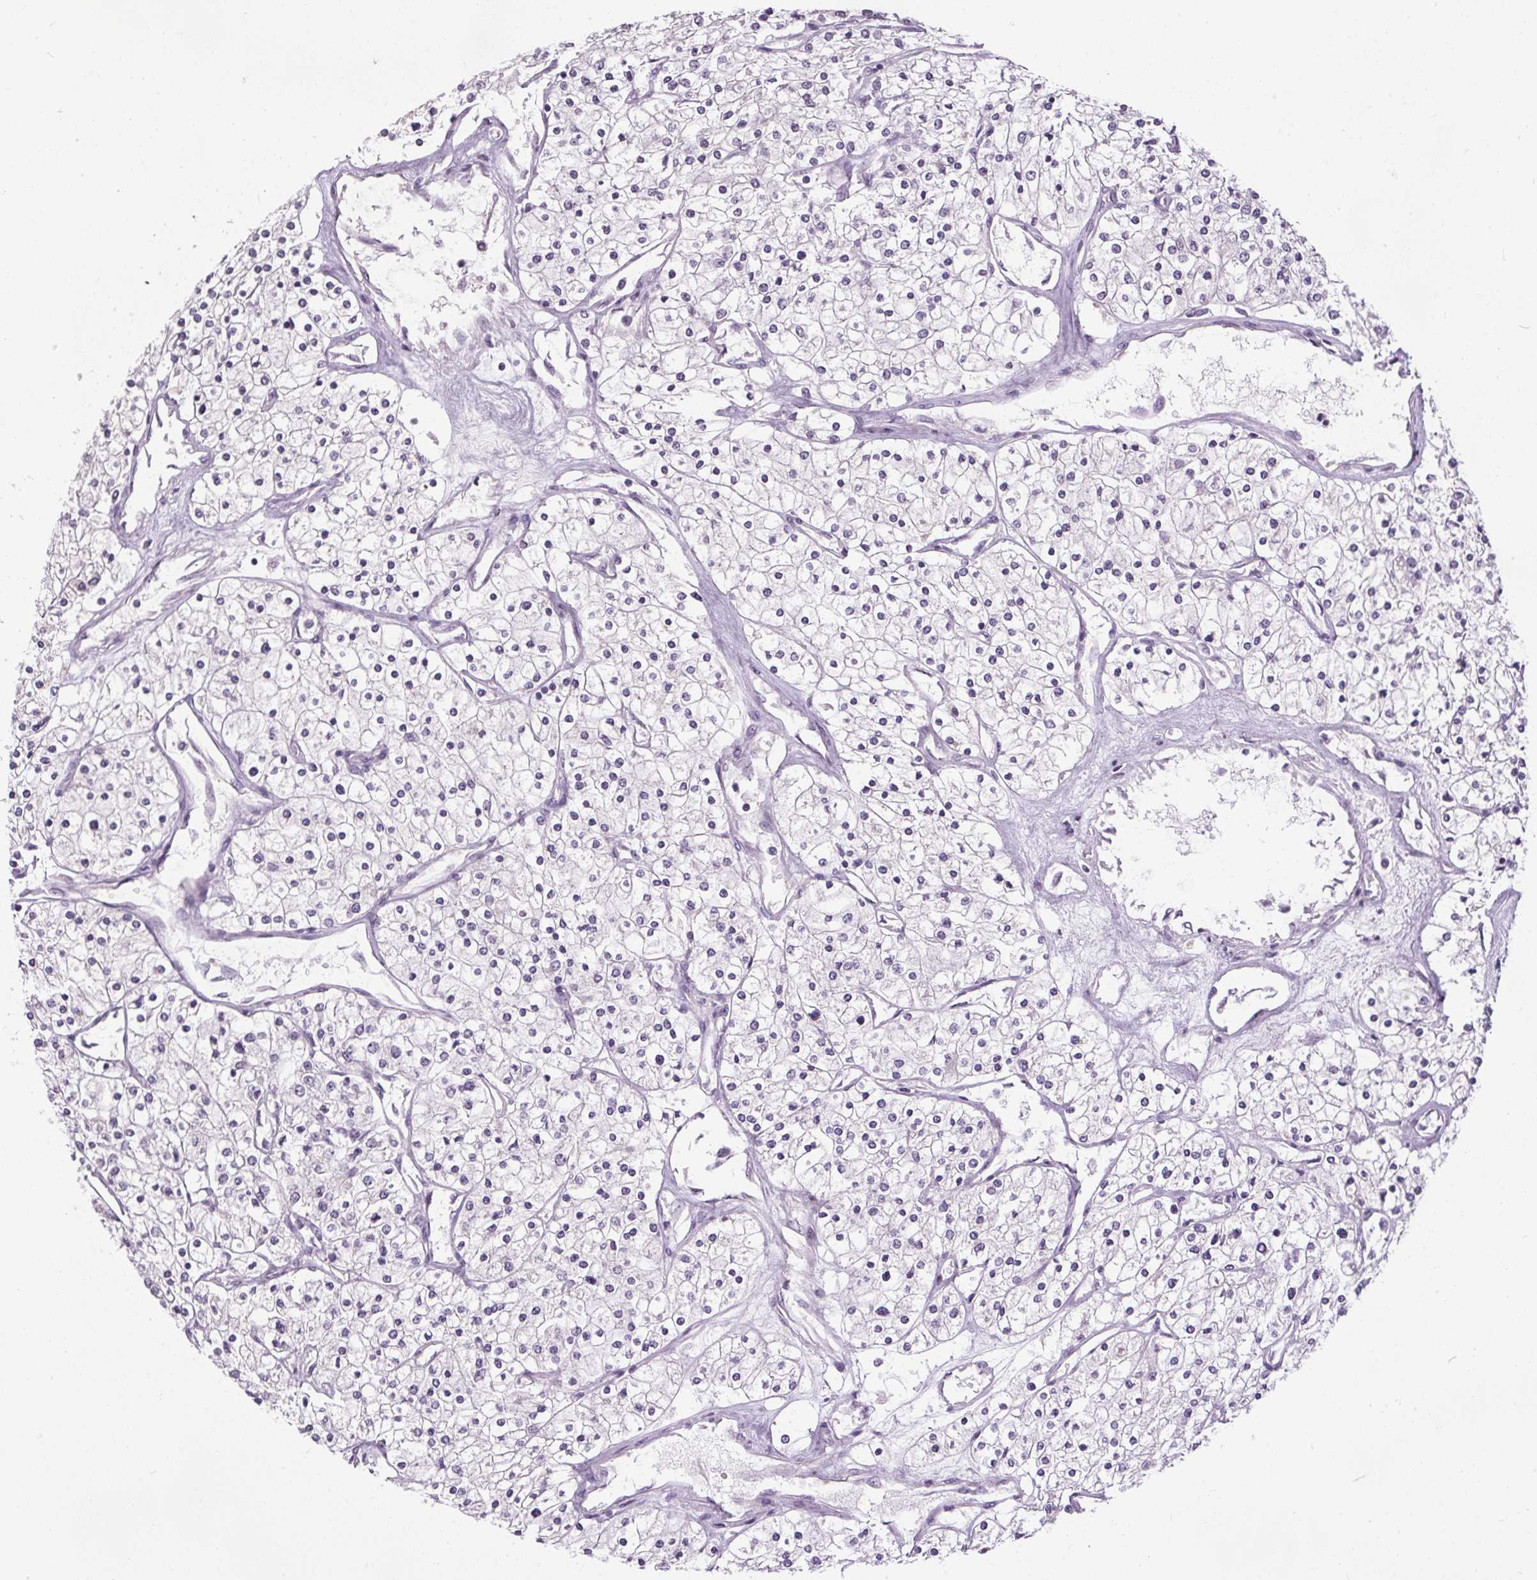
{"staining": {"intensity": "negative", "quantity": "none", "location": "none"}, "tissue": "renal cancer", "cell_type": "Tumor cells", "image_type": "cancer", "snomed": [{"axis": "morphology", "description": "Adenocarcinoma, NOS"}, {"axis": "topography", "description": "Kidney"}], "caption": "This is an IHC image of renal cancer. There is no positivity in tumor cells.", "gene": "SLC2A9", "patient": {"sex": "male", "age": 80}}